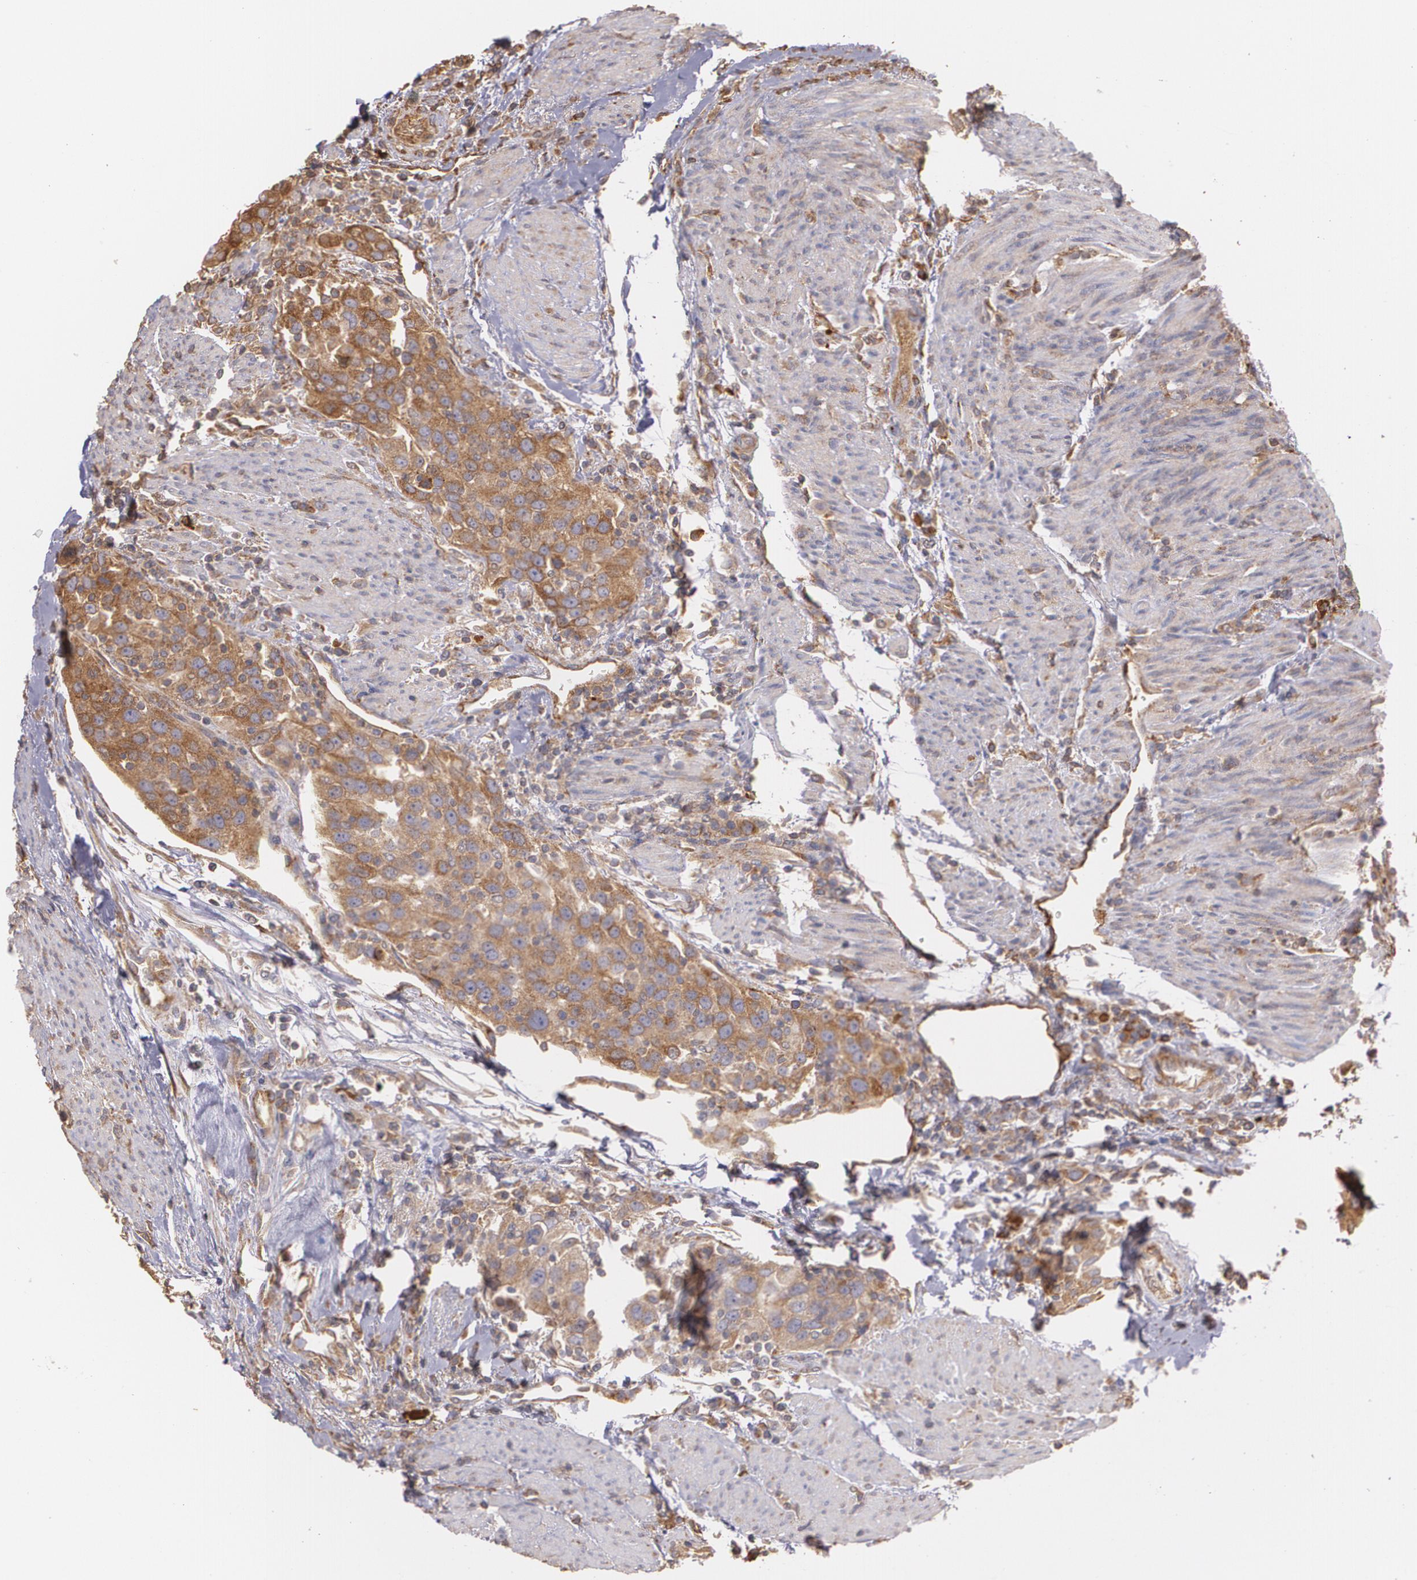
{"staining": {"intensity": "strong", "quantity": ">75%", "location": "cytoplasmic/membranous"}, "tissue": "urothelial cancer", "cell_type": "Tumor cells", "image_type": "cancer", "snomed": [{"axis": "morphology", "description": "Urothelial carcinoma, High grade"}, {"axis": "topography", "description": "Urinary bladder"}], "caption": "Immunohistochemical staining of urothelial cancer reveals high levels of strong cytoplasmic/membranous expression in approximately >75% of tumor cells.", "gene": "ECE1", "patient": {"sex": "female", "age": 80}}